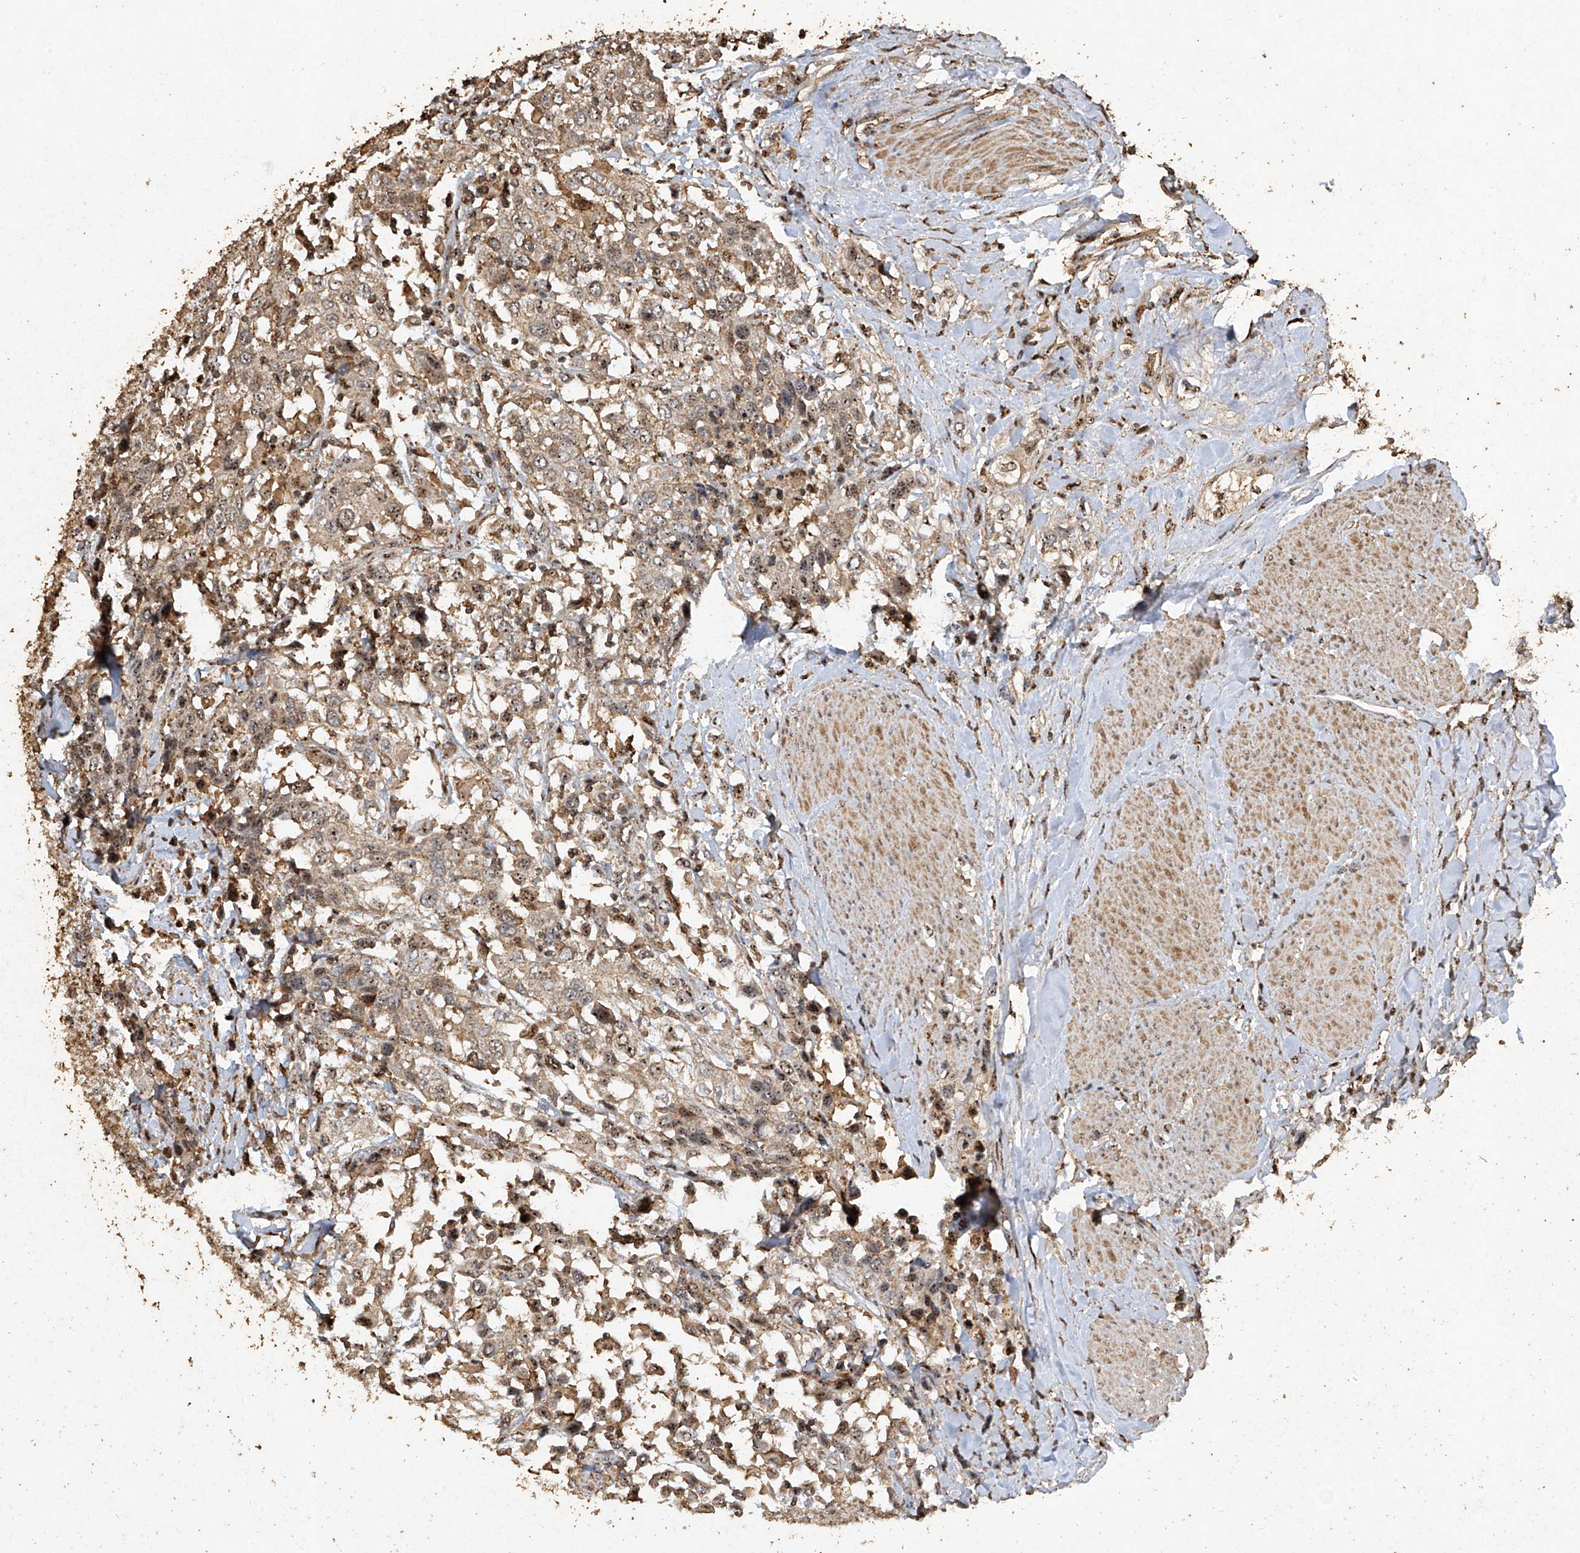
{"staining": {"intensity": "moderate", "quantity": "25%-75%", "location": "cytoplasmic/membranous,nuclear"}, "tissue": "urothelial cancer", "cell_type": "Tumor cells", "image_type": "cancer", "snomed": [{"axis": "morphology", "description": "Urothelial carcinoma, High grade"}, {"axis": "topography", "description": "Urinary bladder"}], "caption": "Brown immunohistochemical staining in human high-grade urothelial carcinoma shows moderate cytoplasmic/membranous and nuclear positivity in approximately 25%-75% of tumor cells.", "gene": "ERBB3", "patient": {"sex": "female", "age": 80}}